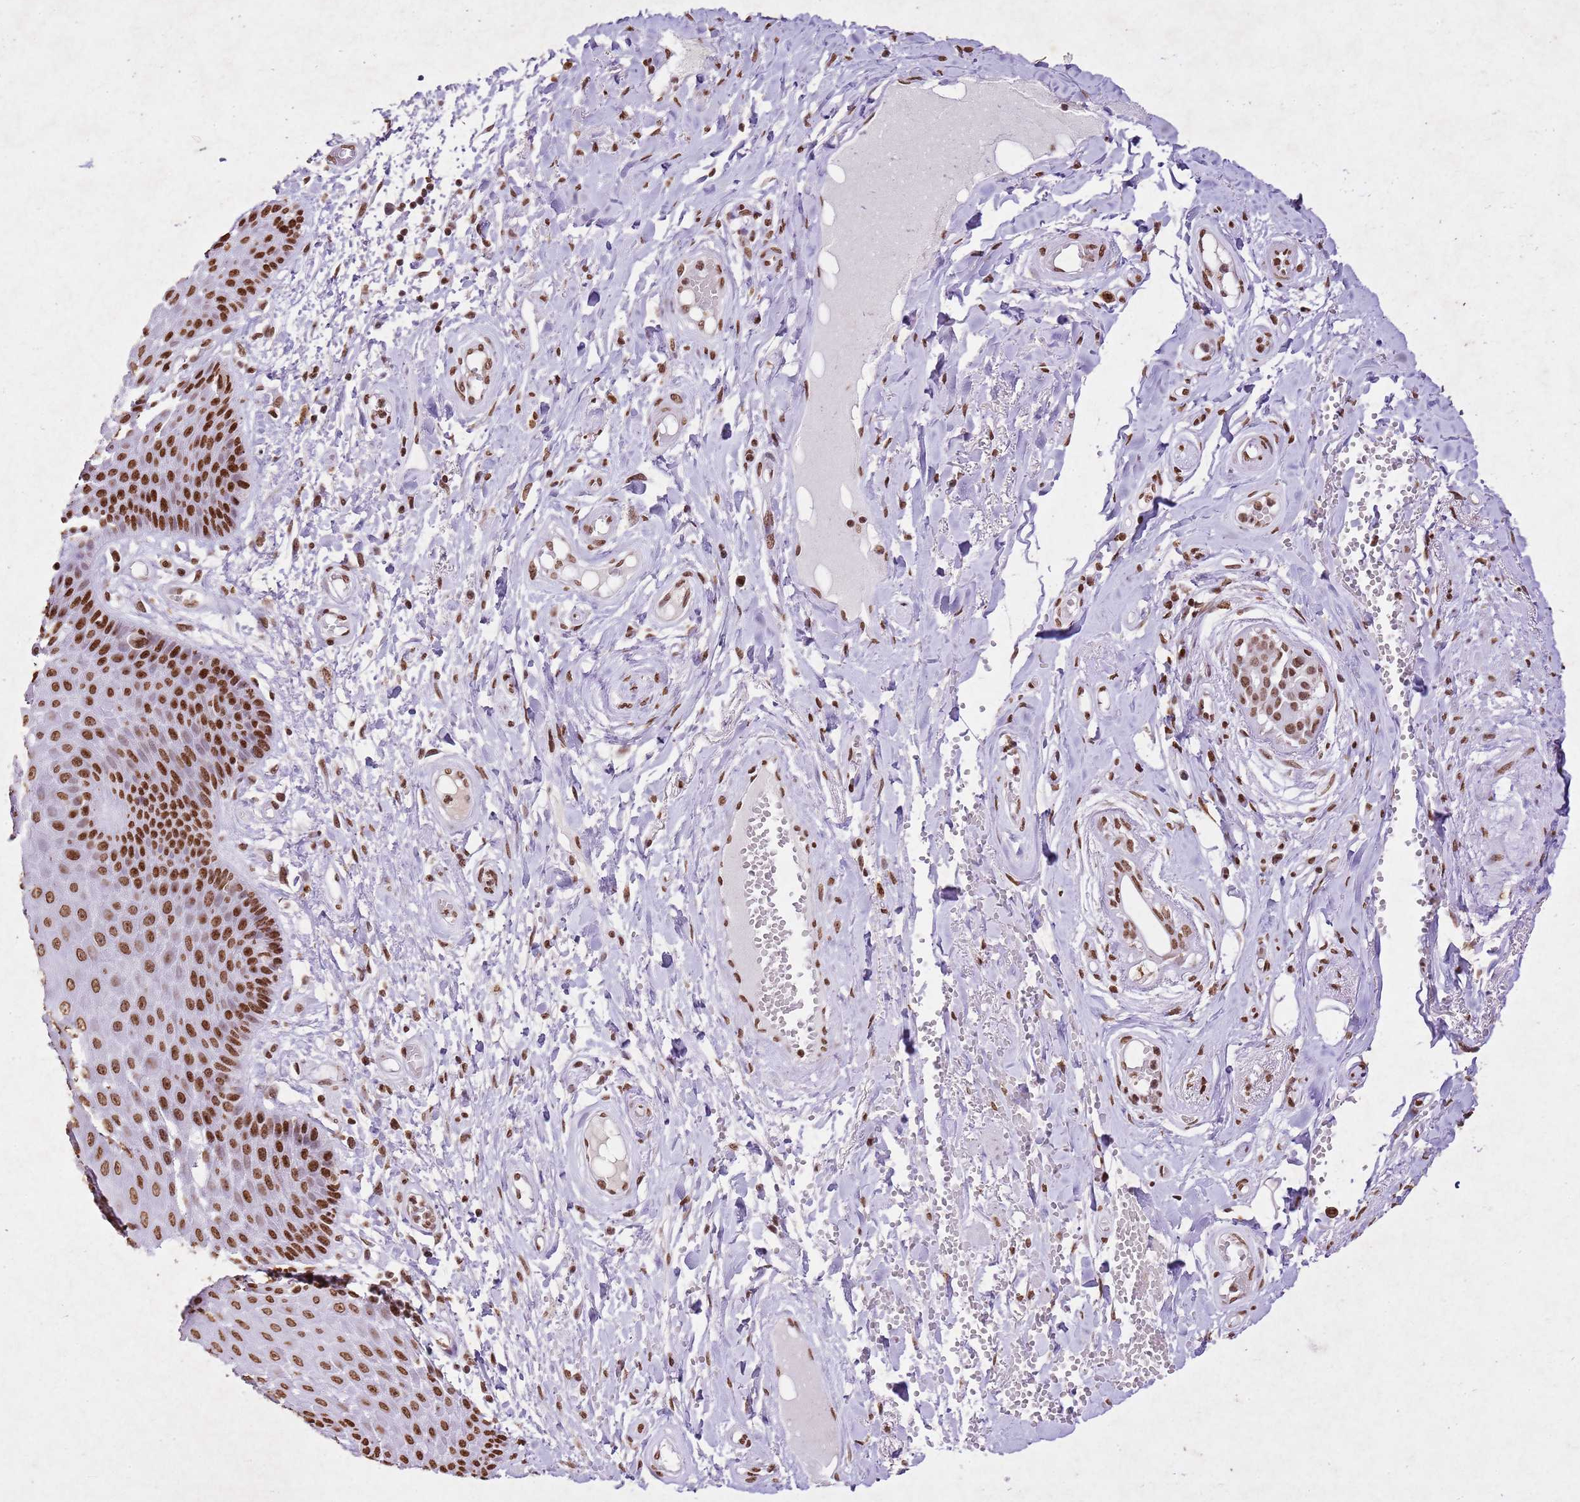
{"staining": {"intensity": "moderate", "quantity": ">75%", "location": "nuclear"}, "tissue": "skin", "cell_type": "Epidermal cells", "image_type": "normal", "snomed": [{"axis": "morphology", "description": "Normal tissue, NOS"}, {"axis": "topography", "description": "Anal"}], "caption": "Protein expression analysis of unremarkable human skin reveals moderate nuclear positivity in about >75% of epidermal cells.", "gene": "BMAL1", "patient": {"sex": "male", "age": 78}}